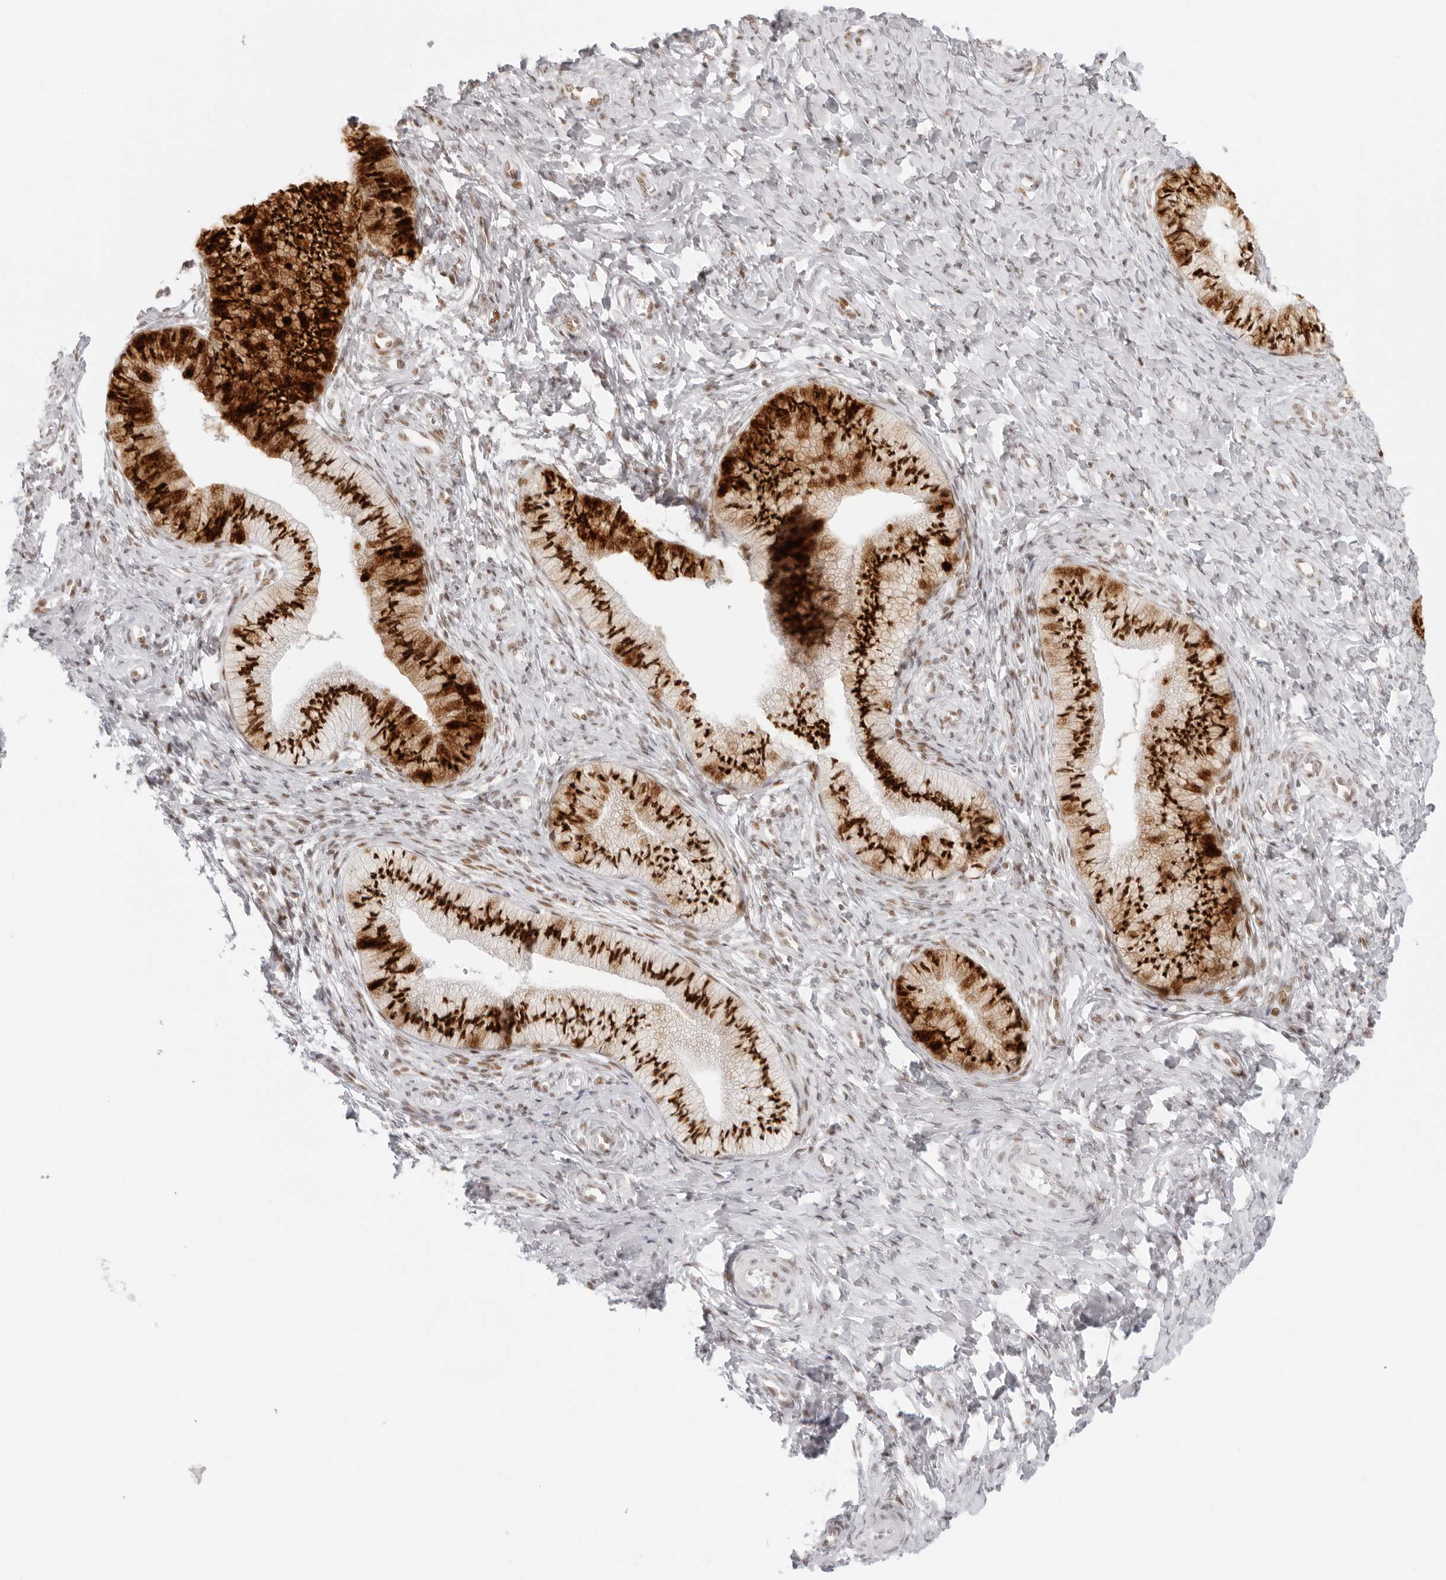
{"staining": {"intensity": "strong", "quantity": ">75%", "location": "nuclear"}, "tissue": "cervix", "cell_type": "Glandular cells", "image_type": "normal", "snomed": [{"axis": "morphology", "description": "Normal tissue, NOS"}, {"axis": "topography", "description": "Cervix"}], "caption": "DAB (3,3'-diaminobenzidine) immunohistochemical staining of normal human cervix shows strong nuclear protein staining in approximately >75% of glandular cells. The staining is performed using DAB (3,3'-diaminobenzidine) brown chromogen to label protein expression. The nuclei are counter-stained blue using hematoxylin.", "gene": "RCC1", "patient": {"sex": "female", "age": 36}}